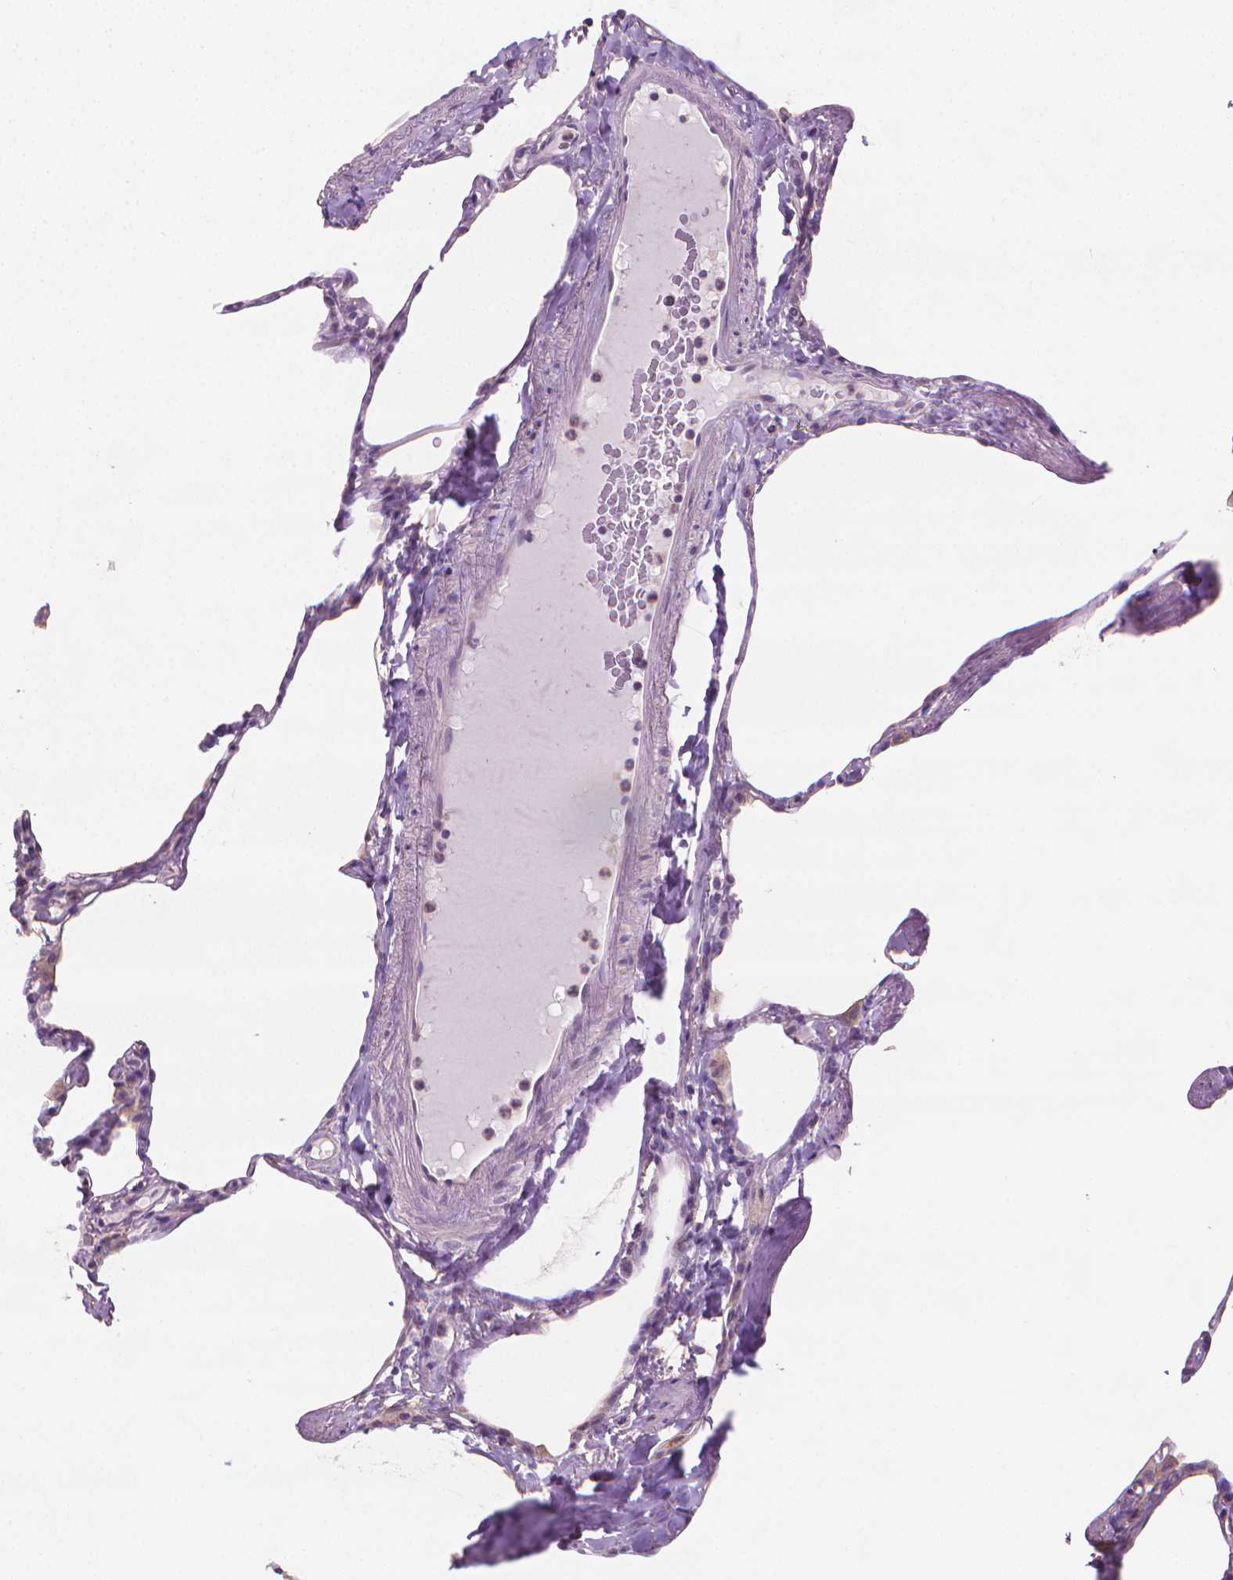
{"staining": {"intensity": "negative", "quantity": "none", "location": "none"}, "tissue": "lung", "cell_type": "Alveolar cells", "image_type": "normal", "snomed": [{"axis": "morphology", "description": "Normal tissue, NOS"}, {"axis": "topography", "description": "Lung"}], "caption": "The immunohistochemistry histopathology image has no significant positivity in alveolar cells of lung.", "gene": "CATIP", "patient": {"sex": "male", "age": 65}}